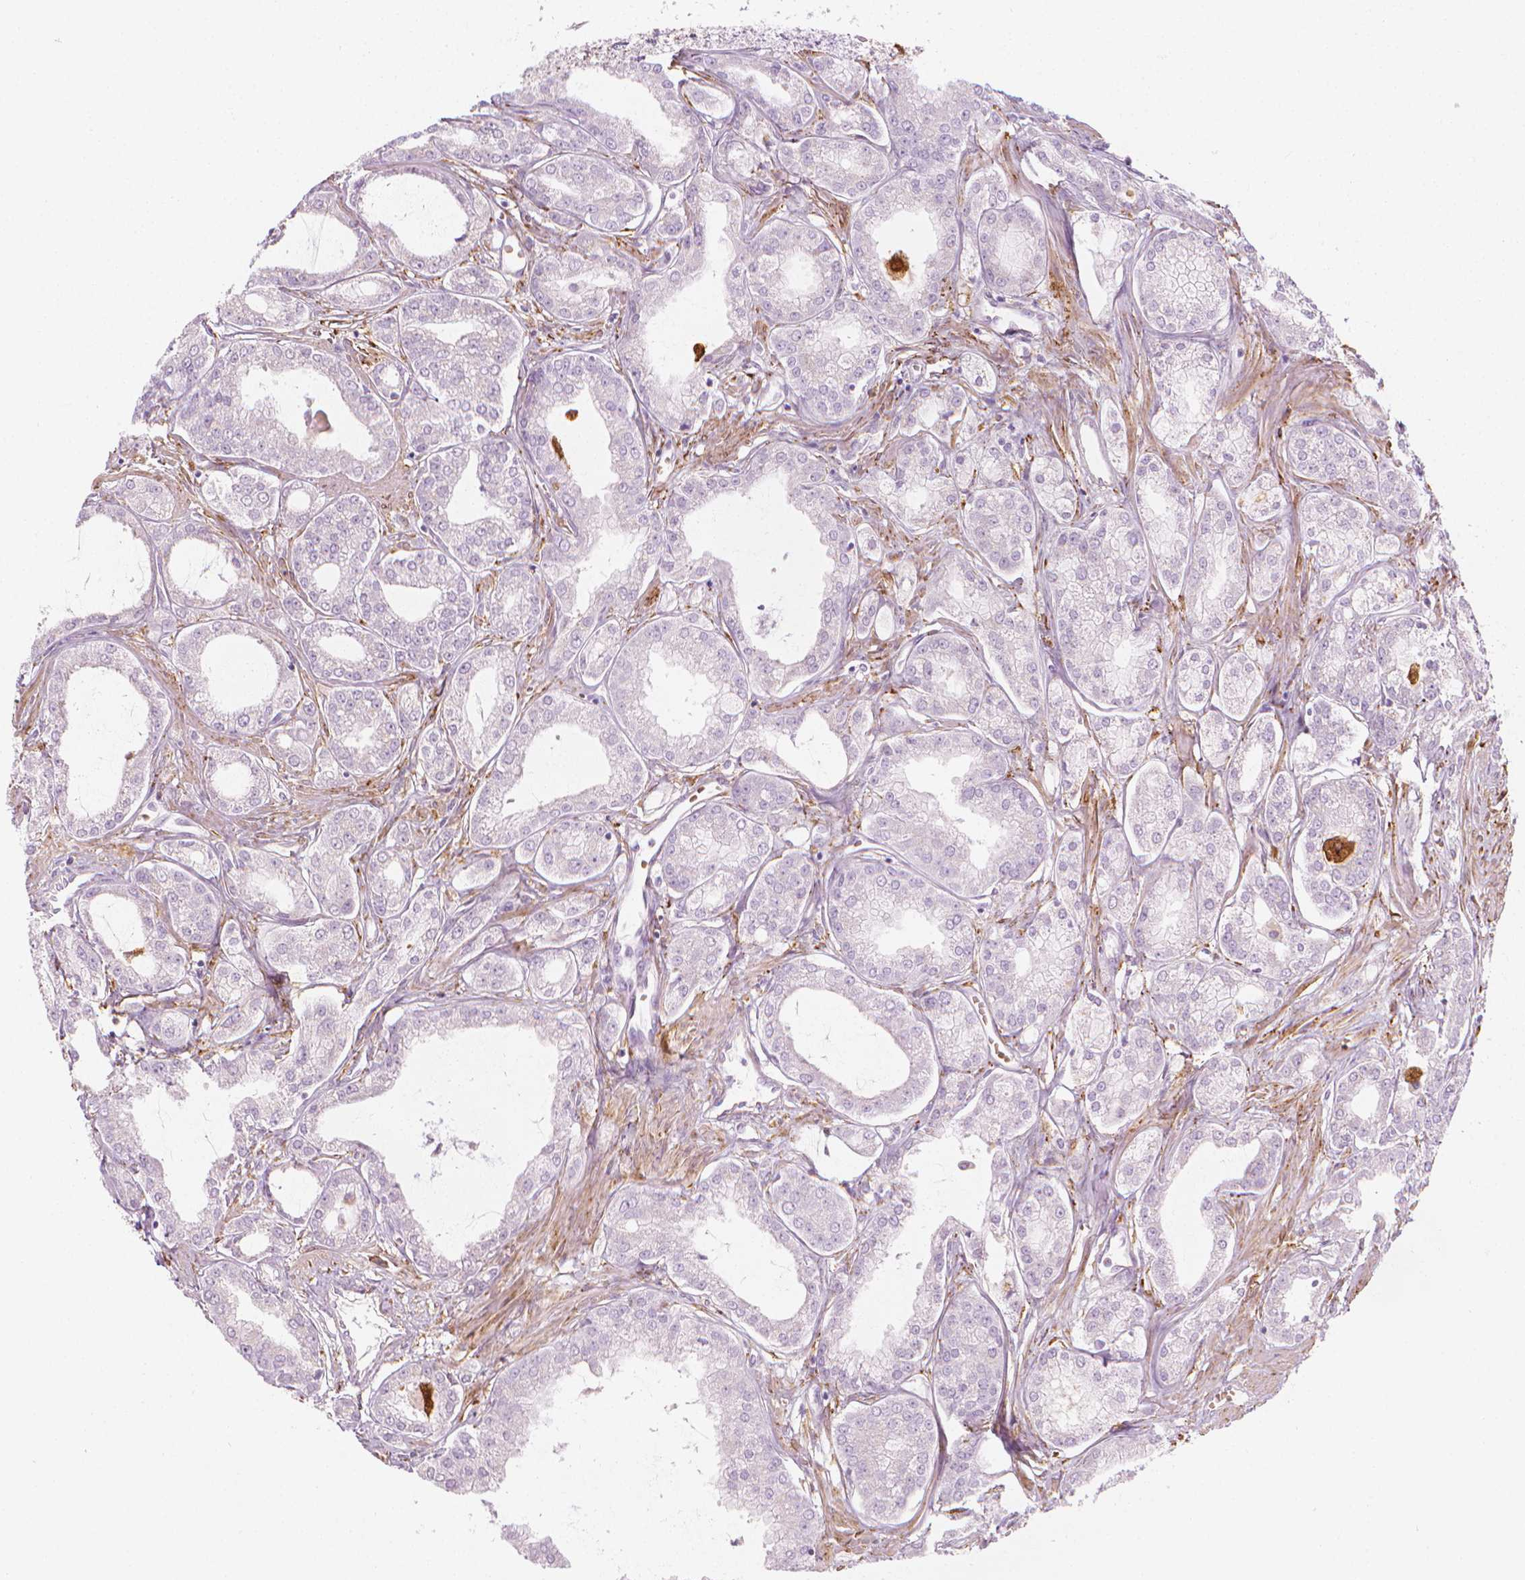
{"staining": {"intensity": "negative", "quantity": "none", "location": "none"}, "tissue": "prostate cancer", "cell_type": "Tumor cells", "image_type": "cancer", "snomed": [{"axis": "morphology", "description": "Adenocarcinoma, NOS"}, {"axis": "topography", "description": "Prostate"}], "caption": "This is an immunohistochemistry (IHC) photomicrograph of human prostate cancer (adenocarcinoma). There is no positivity in tumor cells.", "gene": "CES1", "patient": {"sex": "male", "age": 71}}